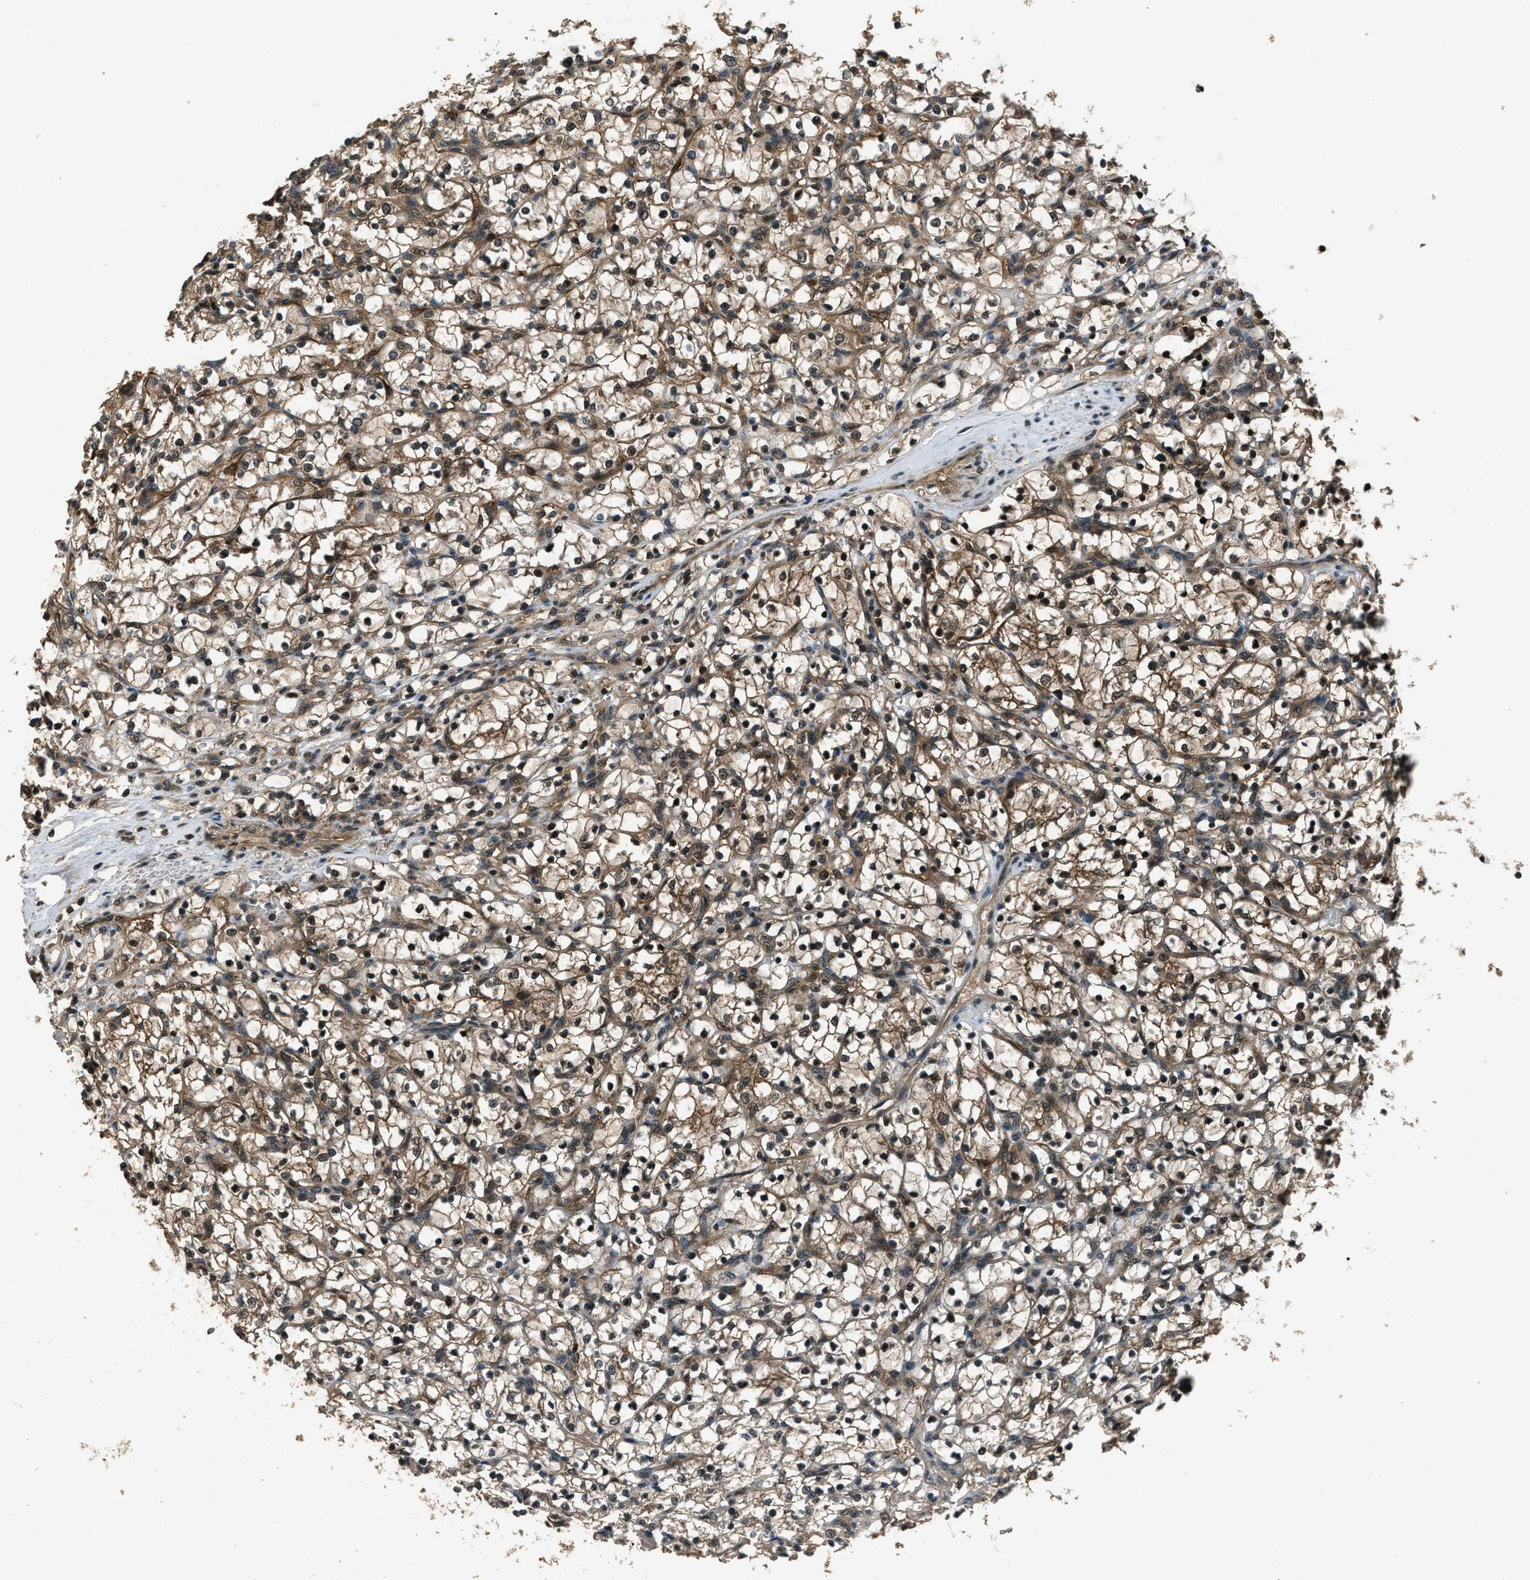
{"staining": {"intensity": "moderate", "quantity": ">75%", "location": "cytoplasmic/membranous,nuclear"}, "tissue": "renal cancer", "cell_type": "Tumor cells", "image_type": "cancer", "snomed": [{"axis": "morphology", "description": "Adenocarcinoma, NOS"}, {"axis": "topography", "description": "Kidney"}], "caption": "Renal cancer tissue displays moderate cytoplasmic/membranous and nuclear expression in about >75% of tumor cells The staining was performed using DAB (3,3'-diaminobenzidine), with brown indicating positive protein expression. Nuclei are stained blue with hematoxylin.", "gene": "NUDCD3", "patient": {"sex": "female", "age": 69}}